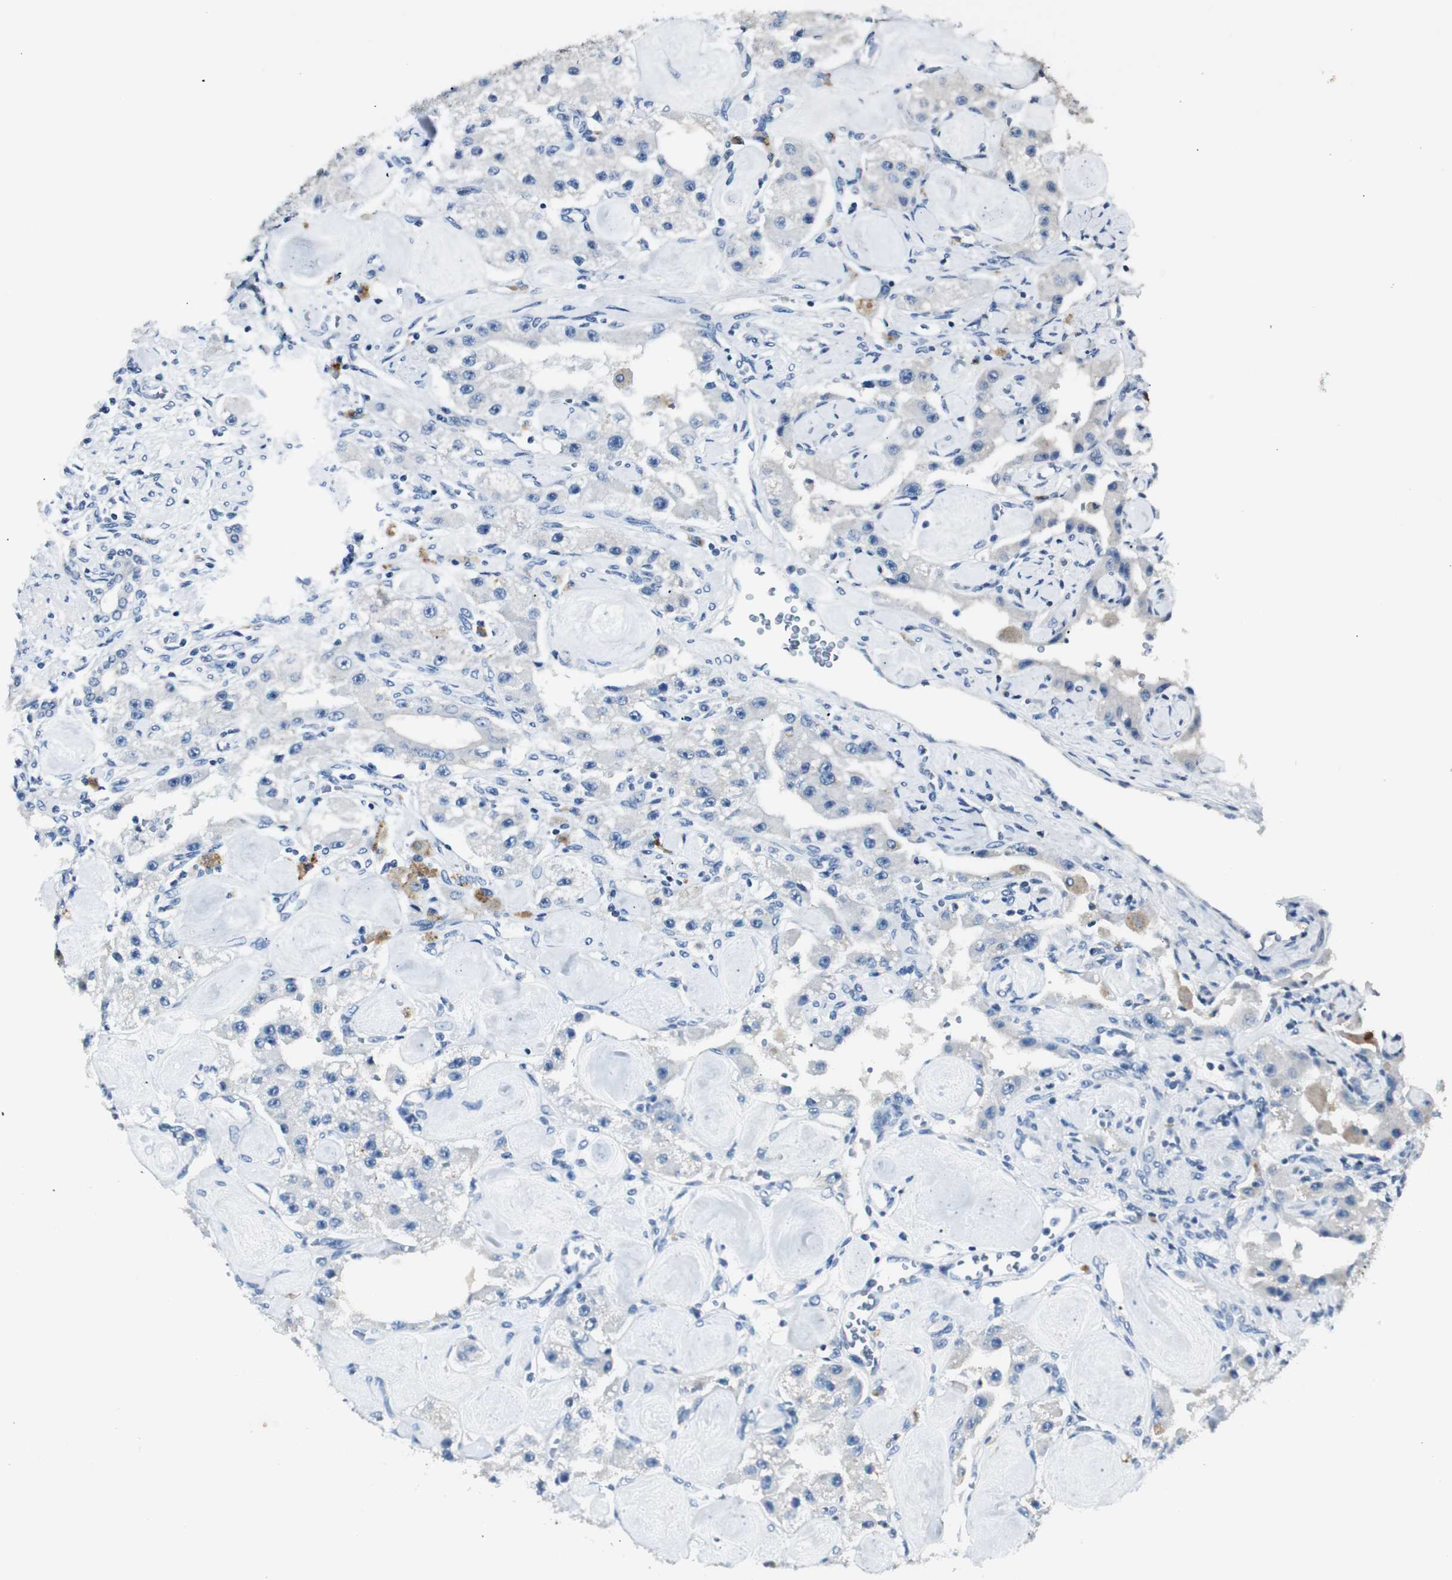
{"staining": {"intensity": "negative", "quantity": "none", "location": "none"}, "tissue": "carcinoid", "cell_type": "Tumor cells", "image_type": "cancer", "snomed": [{"axis": "morphology", "description": "Carcinoid, malignant, NOS"}, {"axis": "topography", "description": "Pancreas"}], "caption": "IHC of carcinoid reveals no positivity in tumor cells.", "gene": "LRP2", "patient": {"sex": "male", "age": 41}}